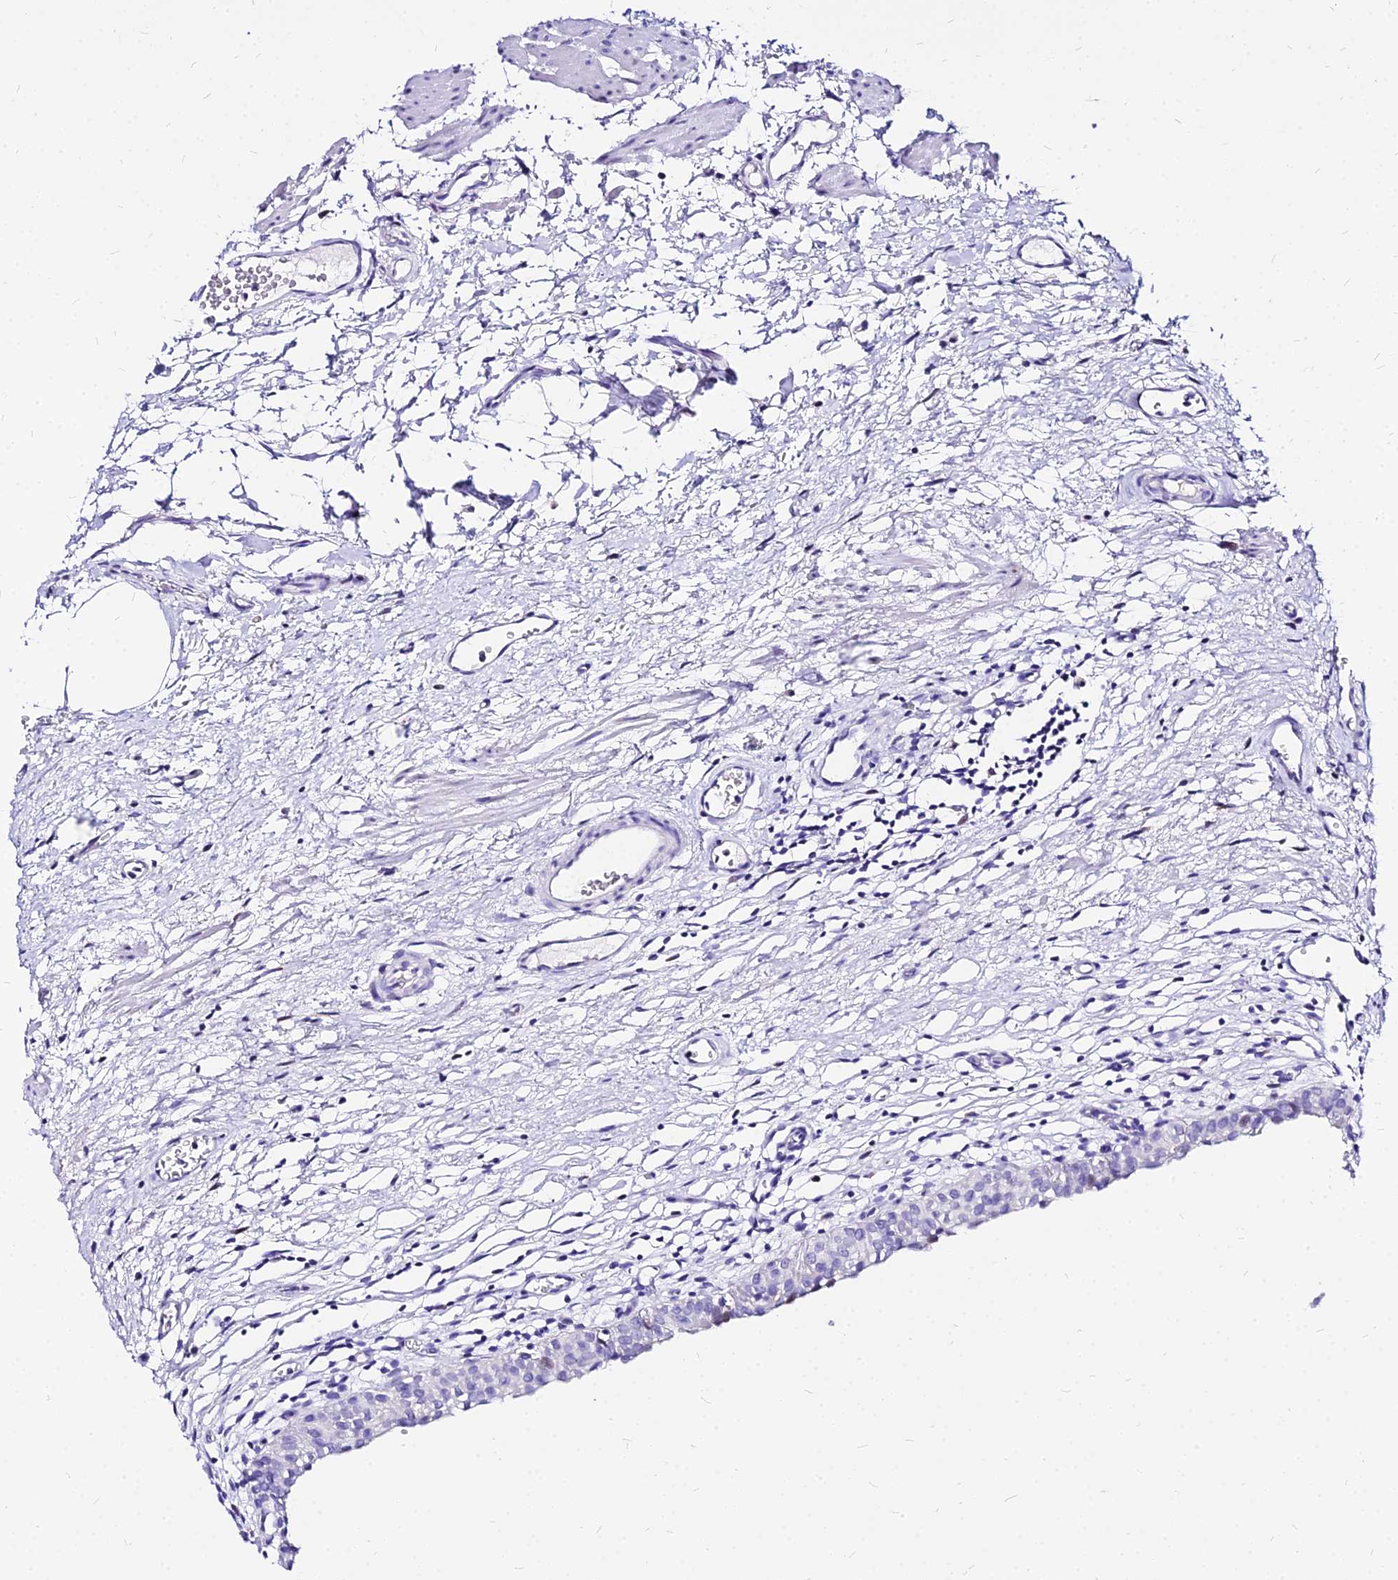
{"staining": {"intensity": "negative", "quantity": "none", "location": "none"}, "tissue": "urinary bladder", "cell_type": "Urothelial cells", "image_type": "normal", "snomed": [{"axis": "morphology", "description": "Normal tissue, NOS"}, {"axis": "morphology", "description": "Urothelial carcinoma, High grade"}, {"axis": "topography", "description": "Urinary bladder"}], "caption": "Protein analysis of unremarkable urinary bladder shows no significant staining in urothelial cells.", "gene": "CARD18", "patient": {"sex": "female", "age": 60}}